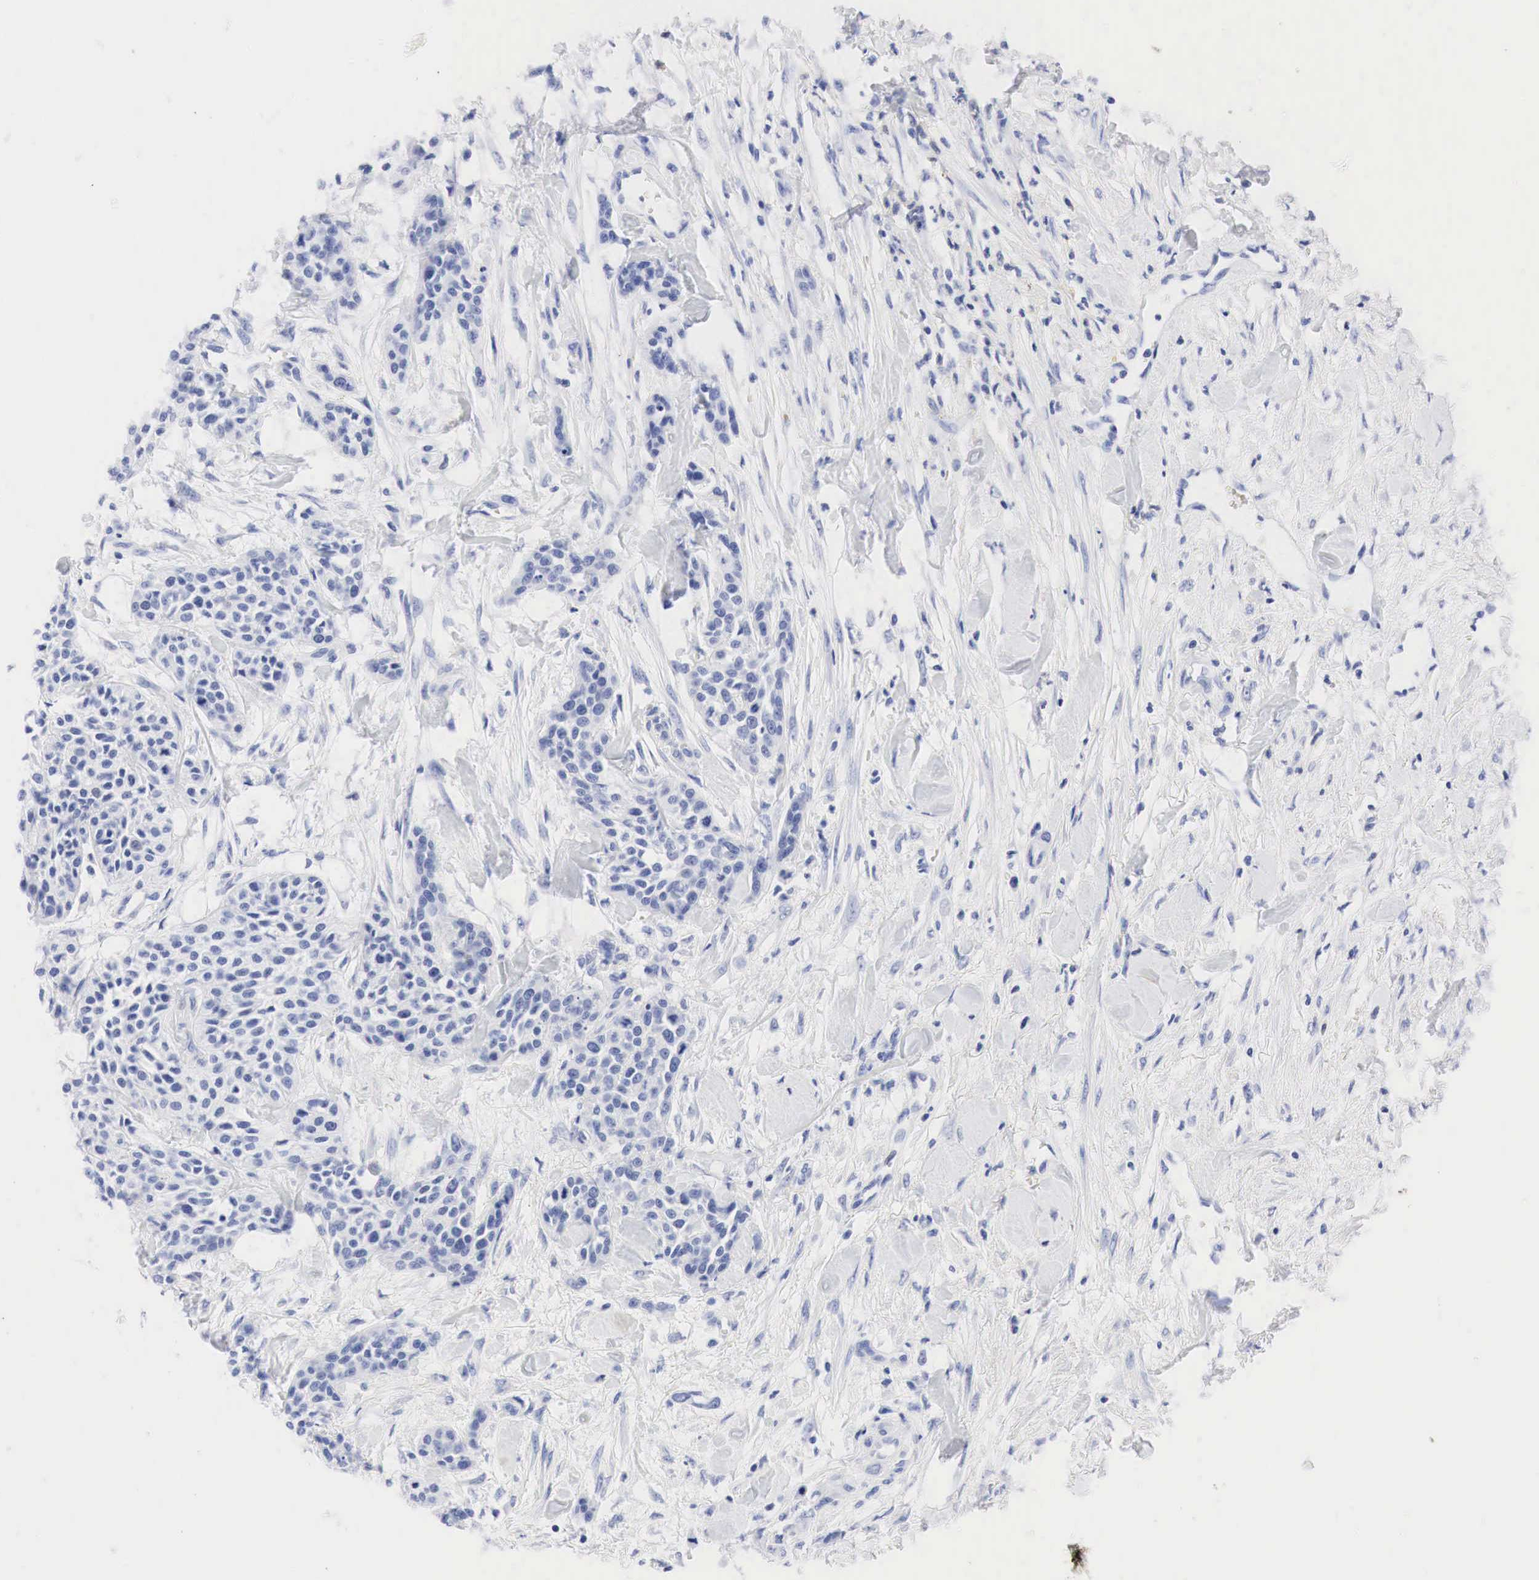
{"staining": {"intensity": "negative", "quantity": "none", "location": "none"}, "tissue": "urothelial cancer", "cell_type": "Tumor cells", "image_type": "cancer", "snomed": [{"axis": "morphology", "description": "Urothelial carcinoma, High grade"}, {"axis": "topography", "description": "Urinary bladder"}], "caption": "Immunohistochemical staining of urothelial cancer exhibits no significant expression in tumor cells.", "gene": "NKX2-1", "patient": {"sex": "male", "age": 56}}